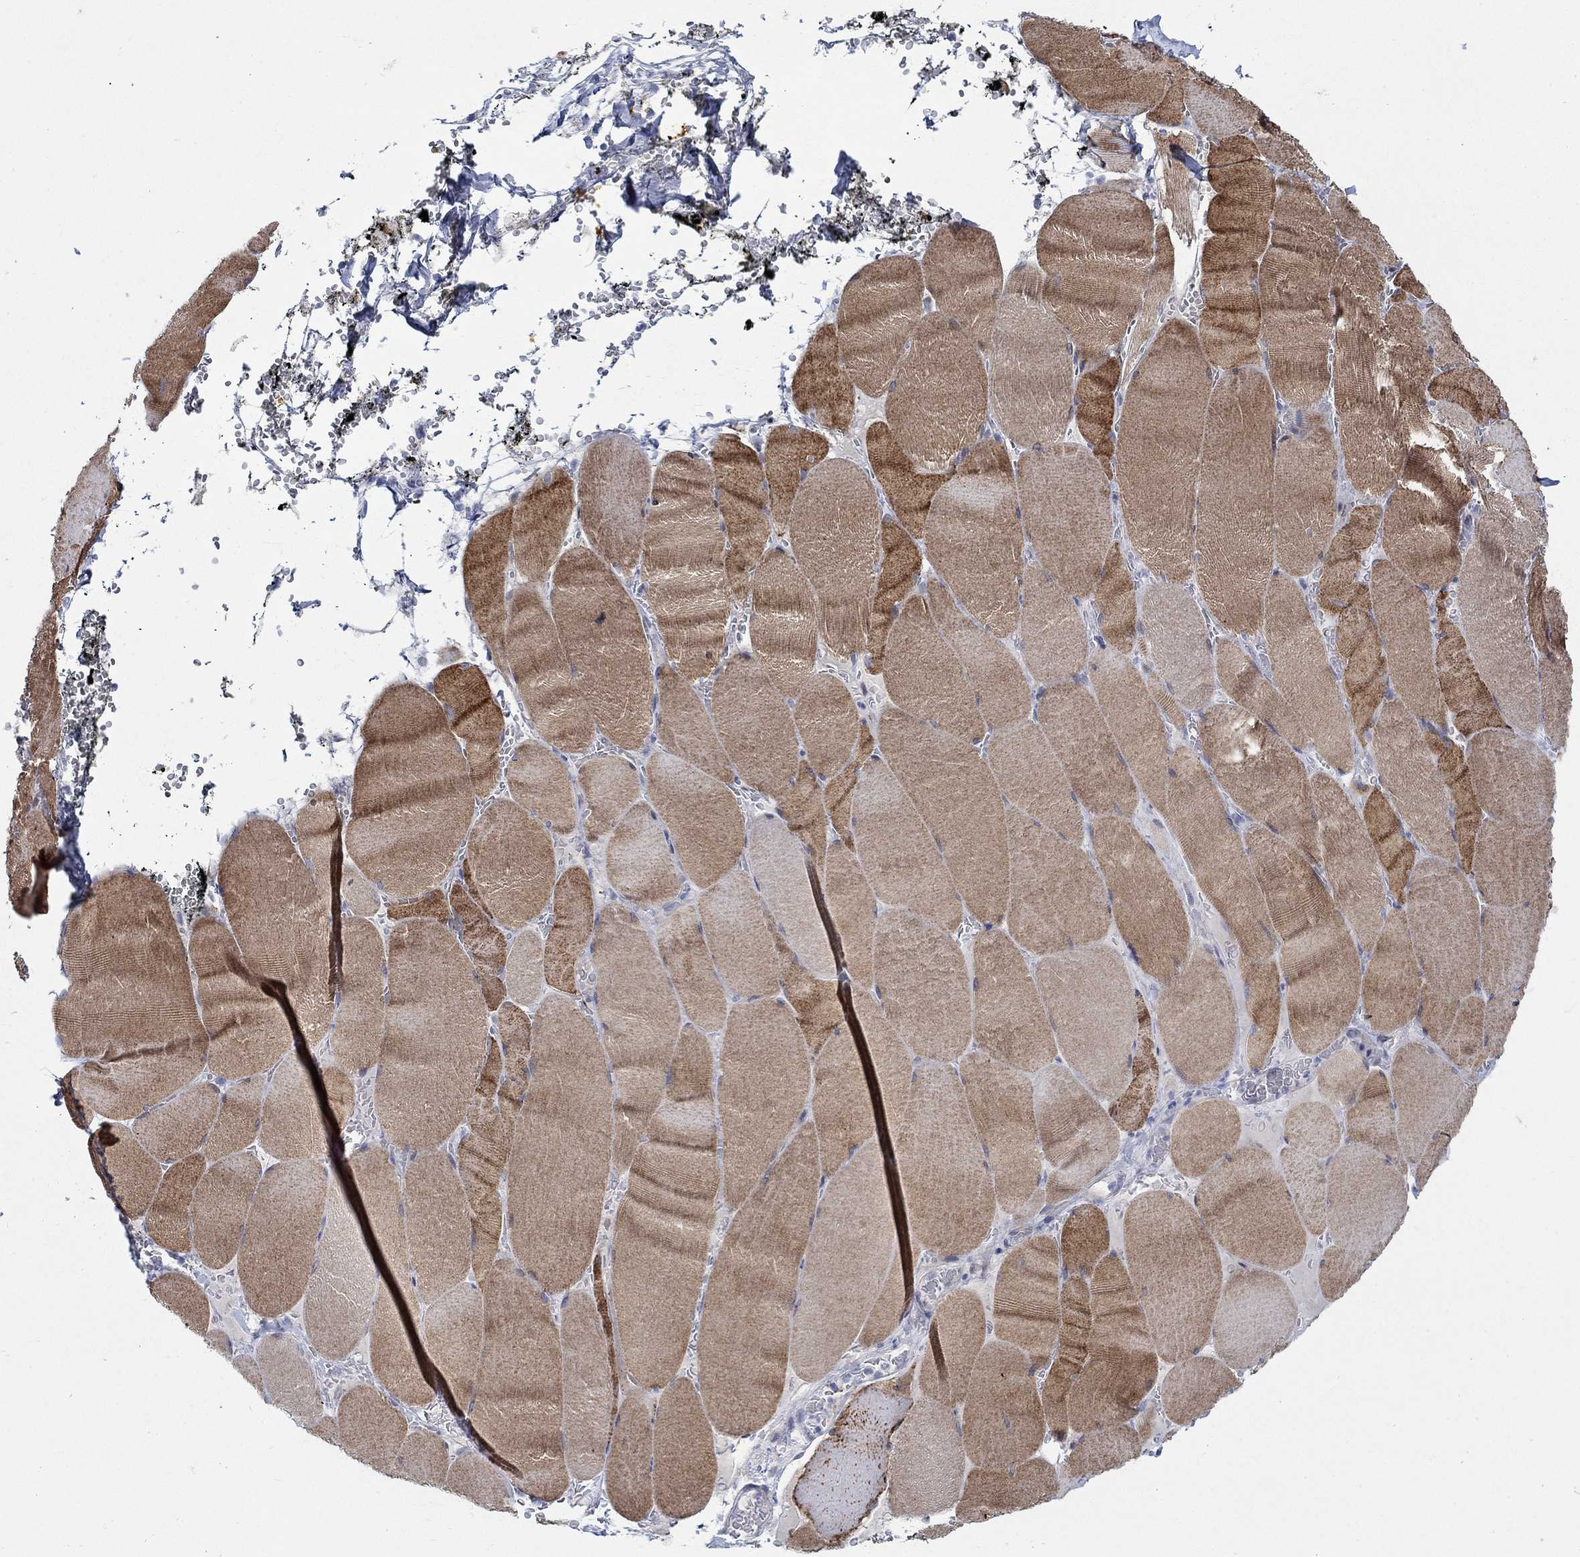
{"staining": {"intensity": "strong", "quantity": ">75%", "location": "cytoplasmic/membranous"}, "tissue": "skeletal muscle", "cell_type": "Myocytes", "image_type": "normal", "snomed": [{"axis": "morphology", "description": "Normal tissue, NOS"}, {"axis": "topography", "description": "Skeletal muscle"}], "caption": "Skeletal muscle stained with a brown dye displays strong cytoplasmic/membranous positive positivity in about >75% of myocytes.", "gene": "KSR2", "patient": {"sex": "male", "age": 56}}